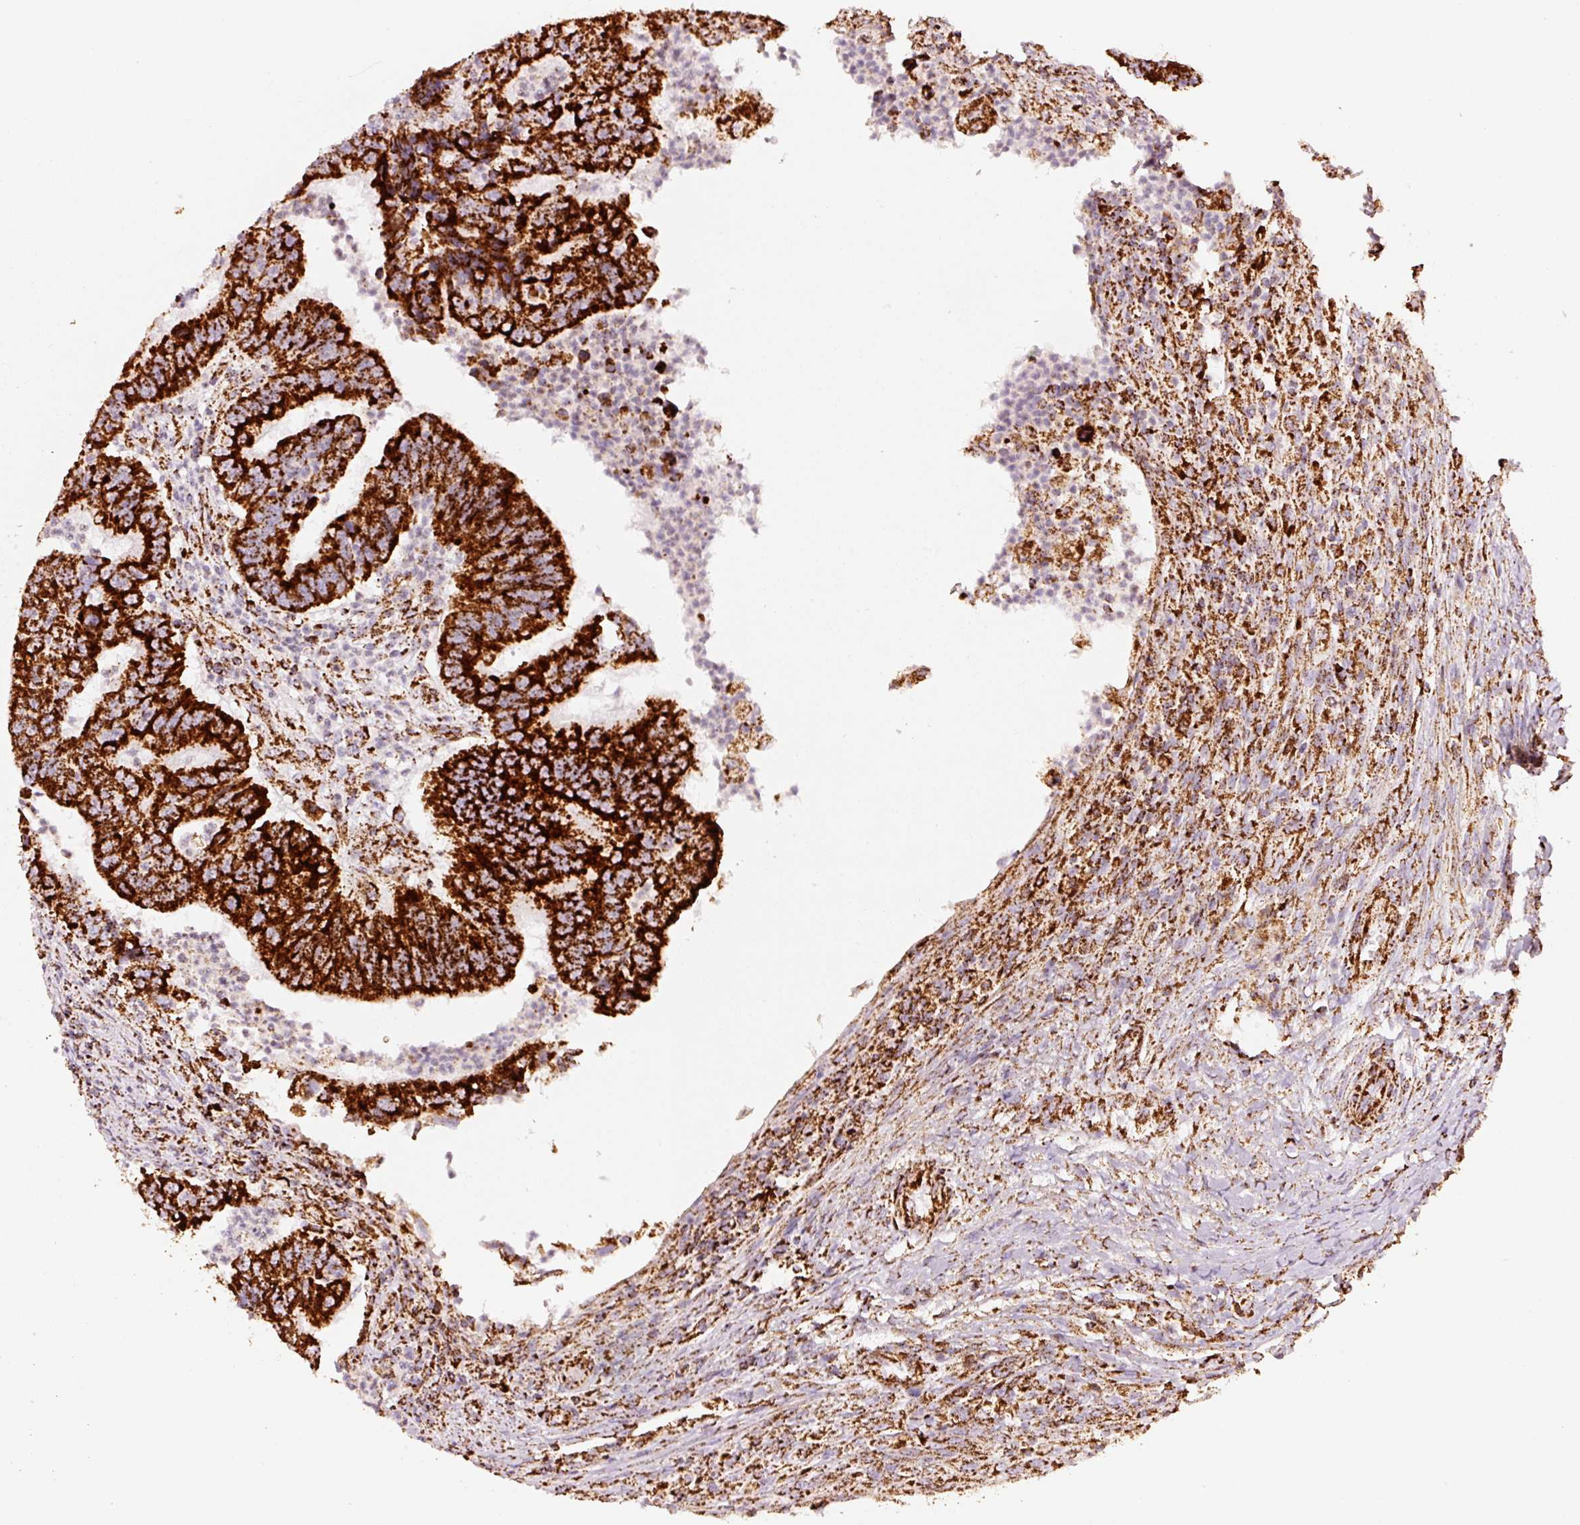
{"staining": {"intensity": "strong", "quantity": ">75%", "location": "cytoplasmic/membranous"}, "tissue": "colorectal cancer", "cell_type": "Tumor cells", "image_type": "cancer", "snomed": [{"axis": "morphology", "description": "Adenocarcinoma, NOS"}, {"axis": "topography", "description": "Colon"}], "caption": "Adenocarcinoma (colorectal) stained for a protein reveals strong cytoplasmic/membranous positivity in tumor cells.", "gene": "UQCRC1", "patient": {"sex": "female", "age": 67}}